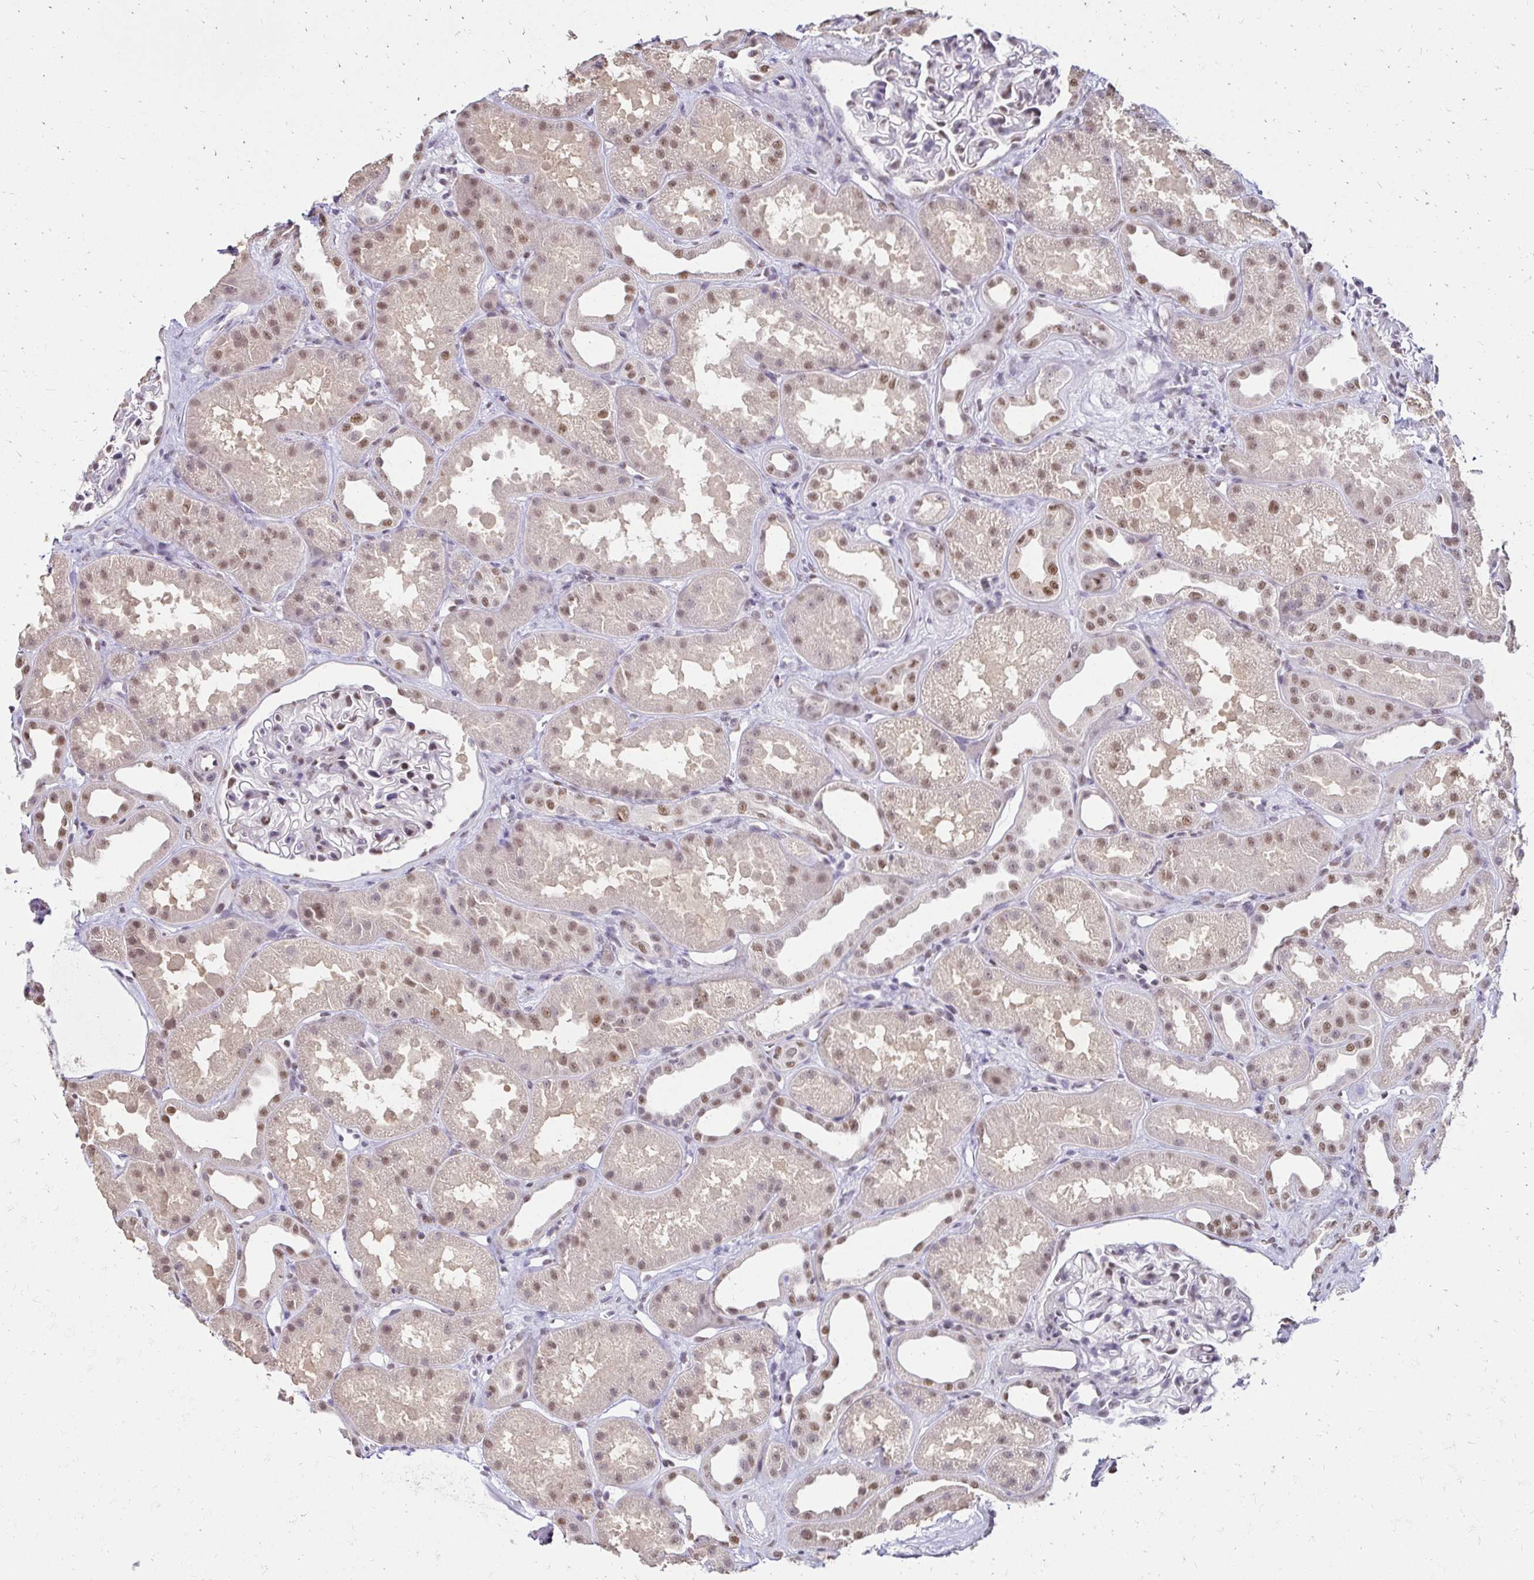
{"staining": {"intensity": "moderate", "quantity": "25%-75%", "location": "nuclear"}, "tissue": "kidney", "cell_type": "Cells in glomeruli", "image_type": "normal", "snomed": [{"axis": "morphology", "description": "Normal tissue, NOS"}, {"axis": "topography", "description": "Kidney"}], "caption": "Protein expression by immunohistochemistry (IHC) exhibits moderate nuclear expression in approximately 25%-75% of cells in glomeruli in normal kidney. Nuclei are stained in blue.", "gene": "RIMS4", "patient": {"sex": "male", "age": 61}}